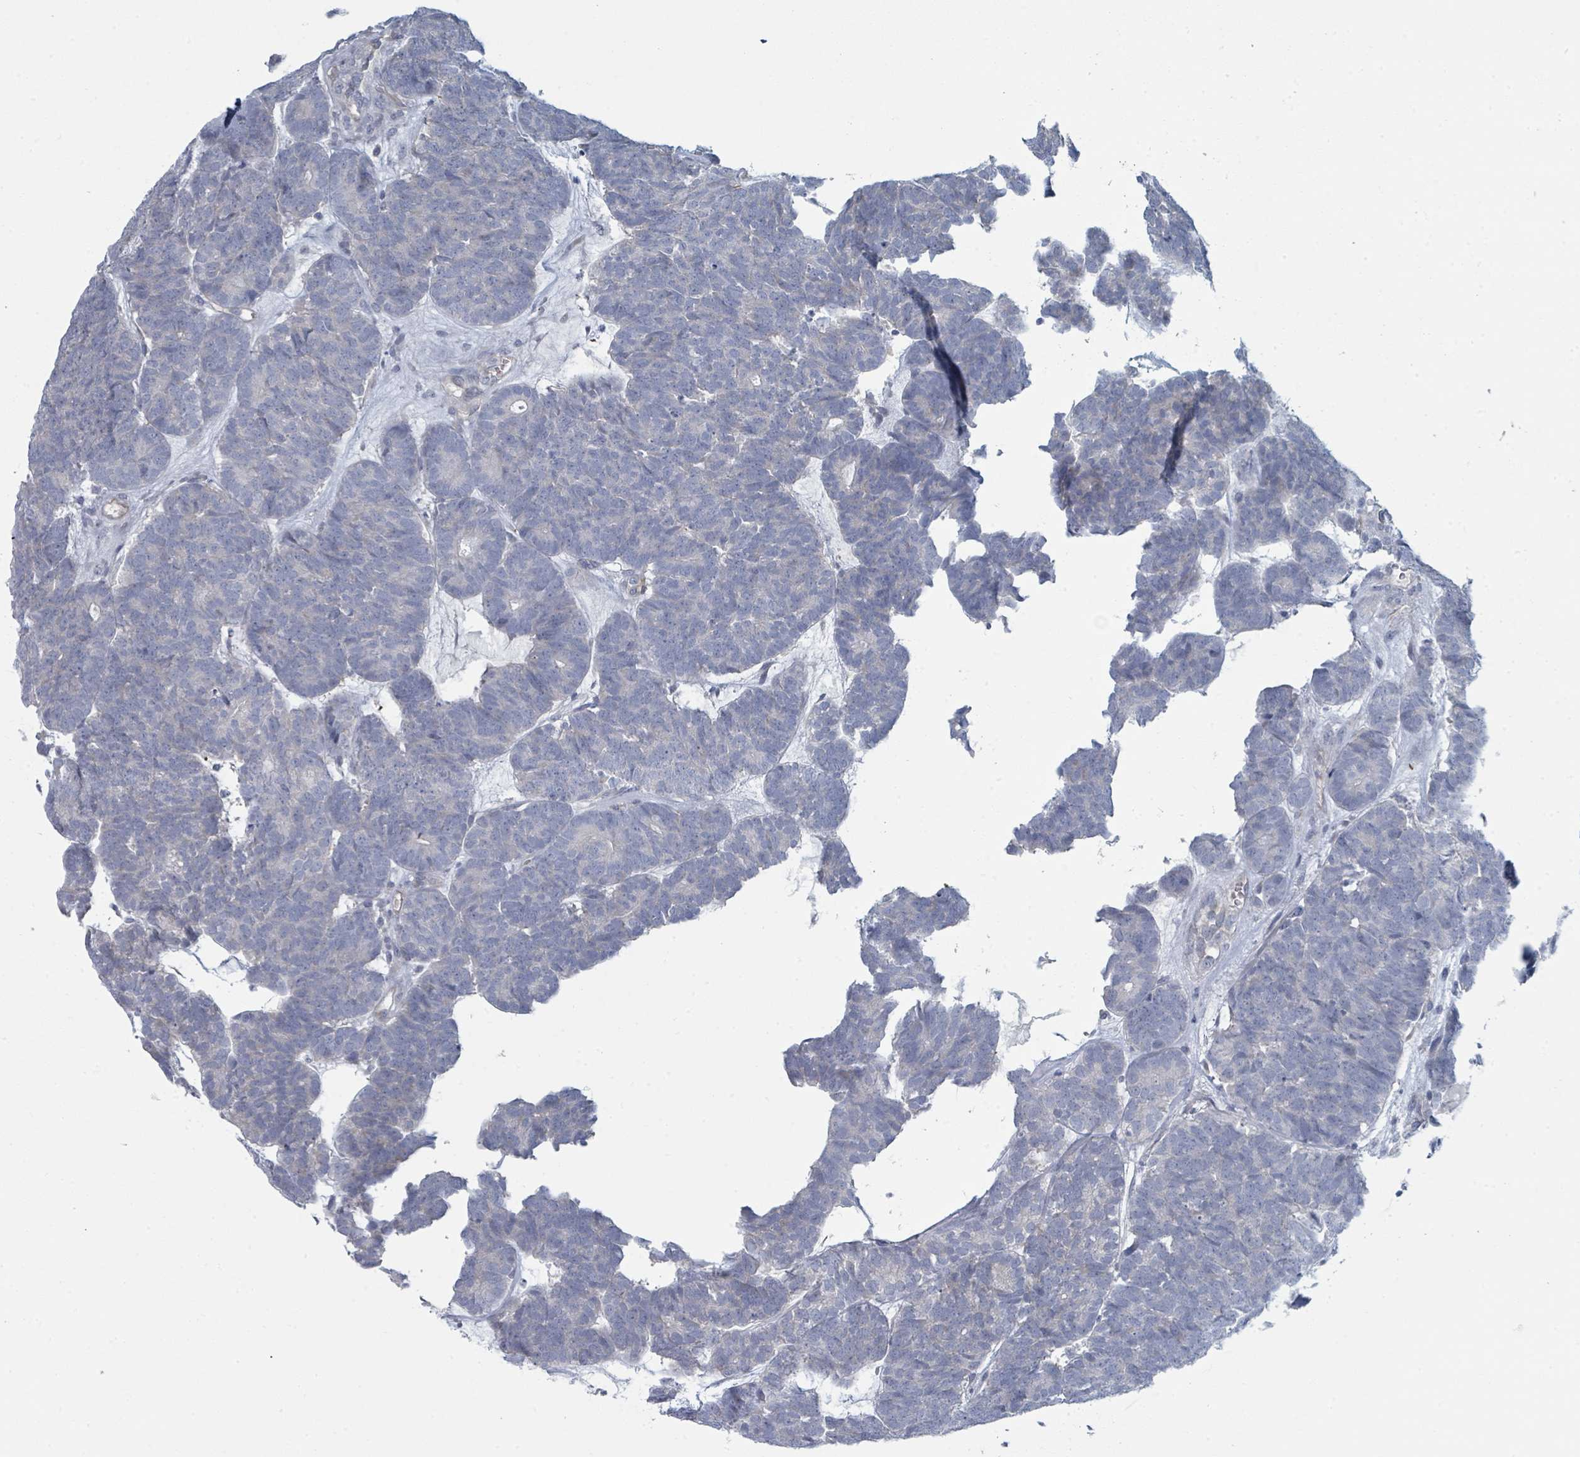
{"staining": {"intensity": "negative", "quantity": "none", "location": "none"}, "tissue": "head and neck cancer", "cell_type": "Tumor cells", "image_type": "cancer", "snomed": [{"axis": "morphology", "description": "Adenocarcinoma, NOS"}, {"axis": "topography", "description": "Head-Neck"}], "caption": "Adenocarcinoma (head and neck) was stained to show a protein in brown. There is no significant staining in tumor cells.", "gene": "SLC25A45", "patient": {"sex": "female", "age": 81}}